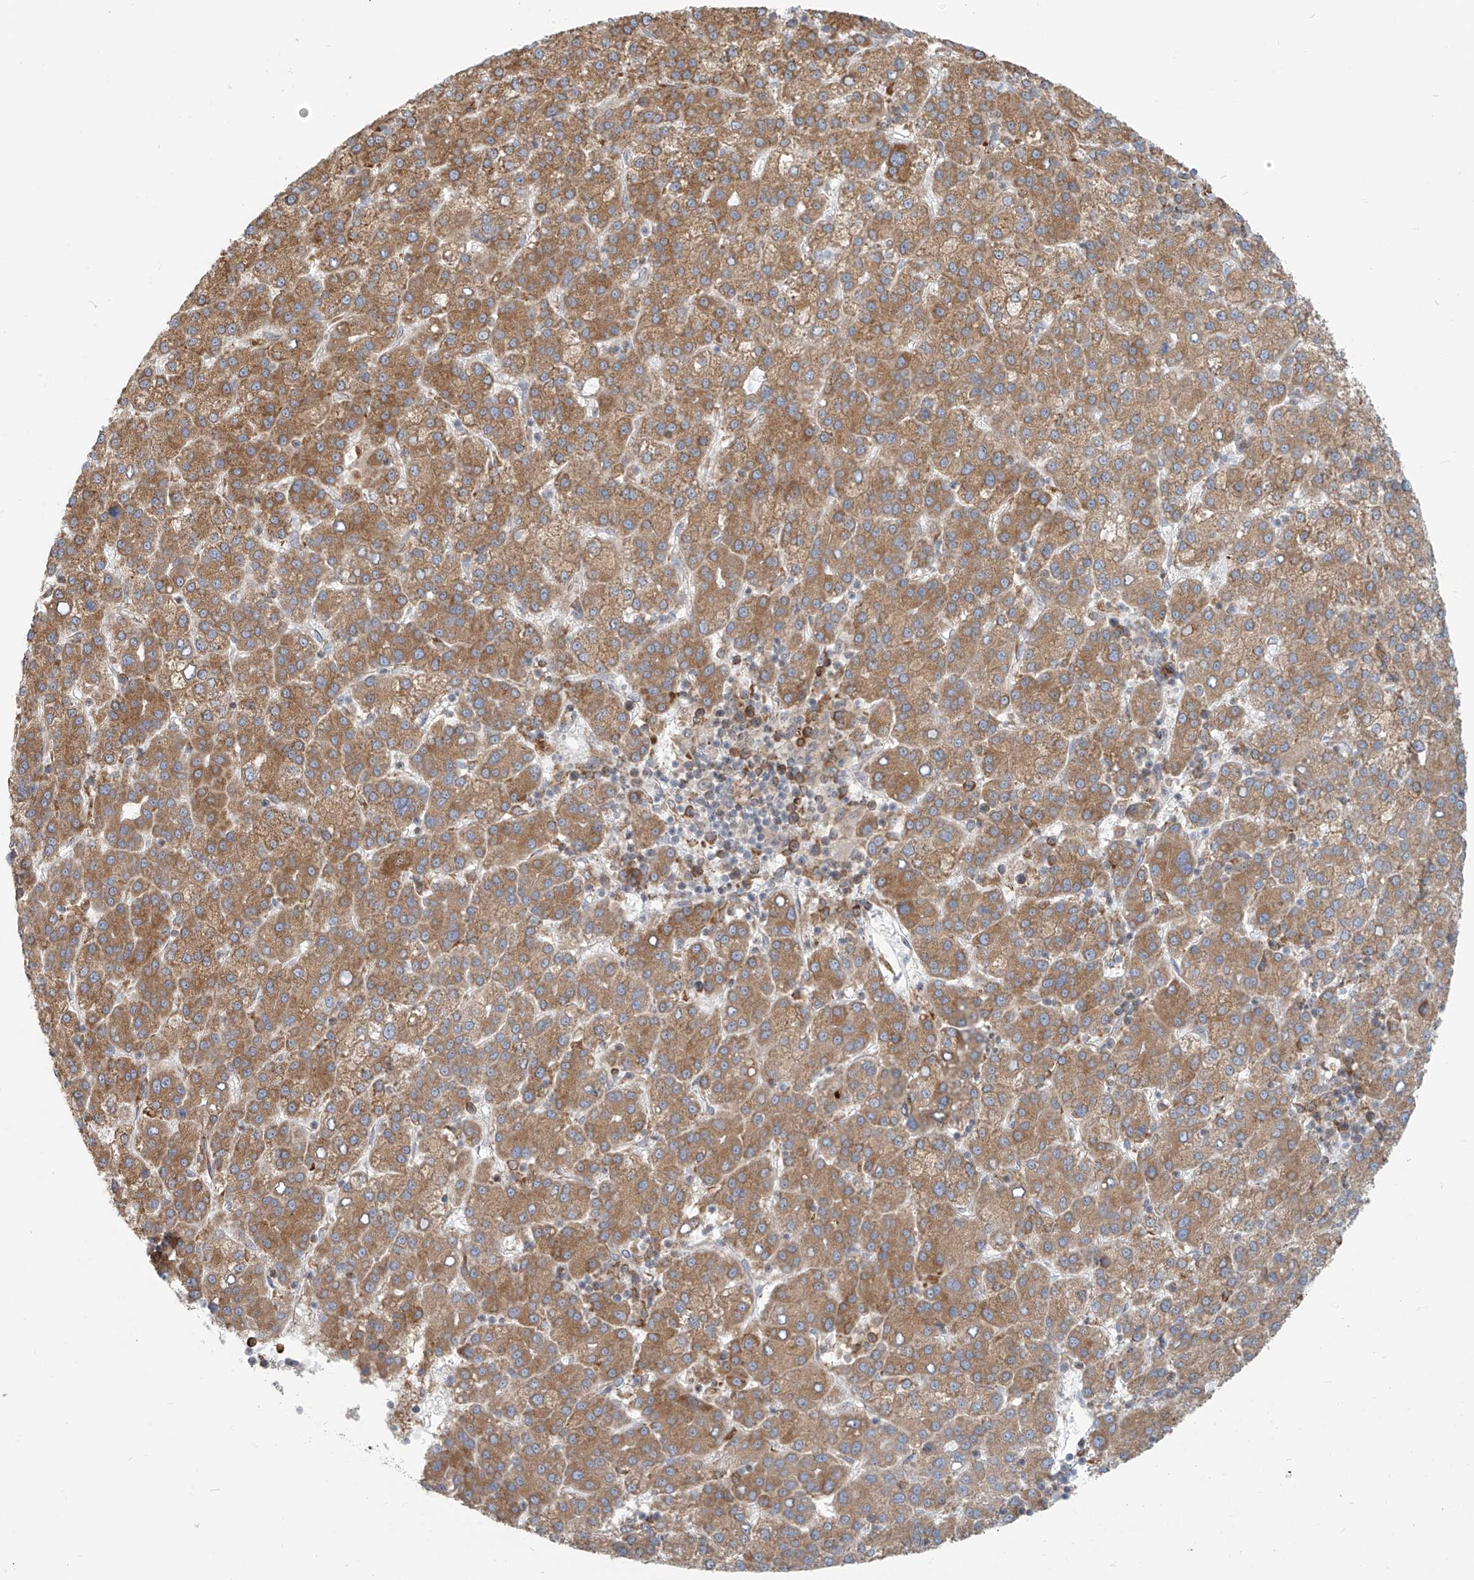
{"staining": {"intensity": "moderate", "quantity": ">75%", "location": "cytoplasmic/membranous"}, "tissue": "liver cancer", "cell_type": "Tumor cells", "image_type": "cancer", "snomed": [{"axis": "morphology", "description": "Carcinoma, Hepatocellular, NOS"}, {"axis": "topography", "description": "Liver"}], "caption": "IHC photomicrograph of neoplastic tissue: human liver hepatocellular carcinoma stained using immunohistochemistry demonstrates medium levels of moderate protein expression localized specifically in the cytoplasmic/membranous of tumor cells, appearing as a cytoplasmic/membranous brown color.", "gene": "KATNIP", "patient": {"sex": "female", "age": 58}}